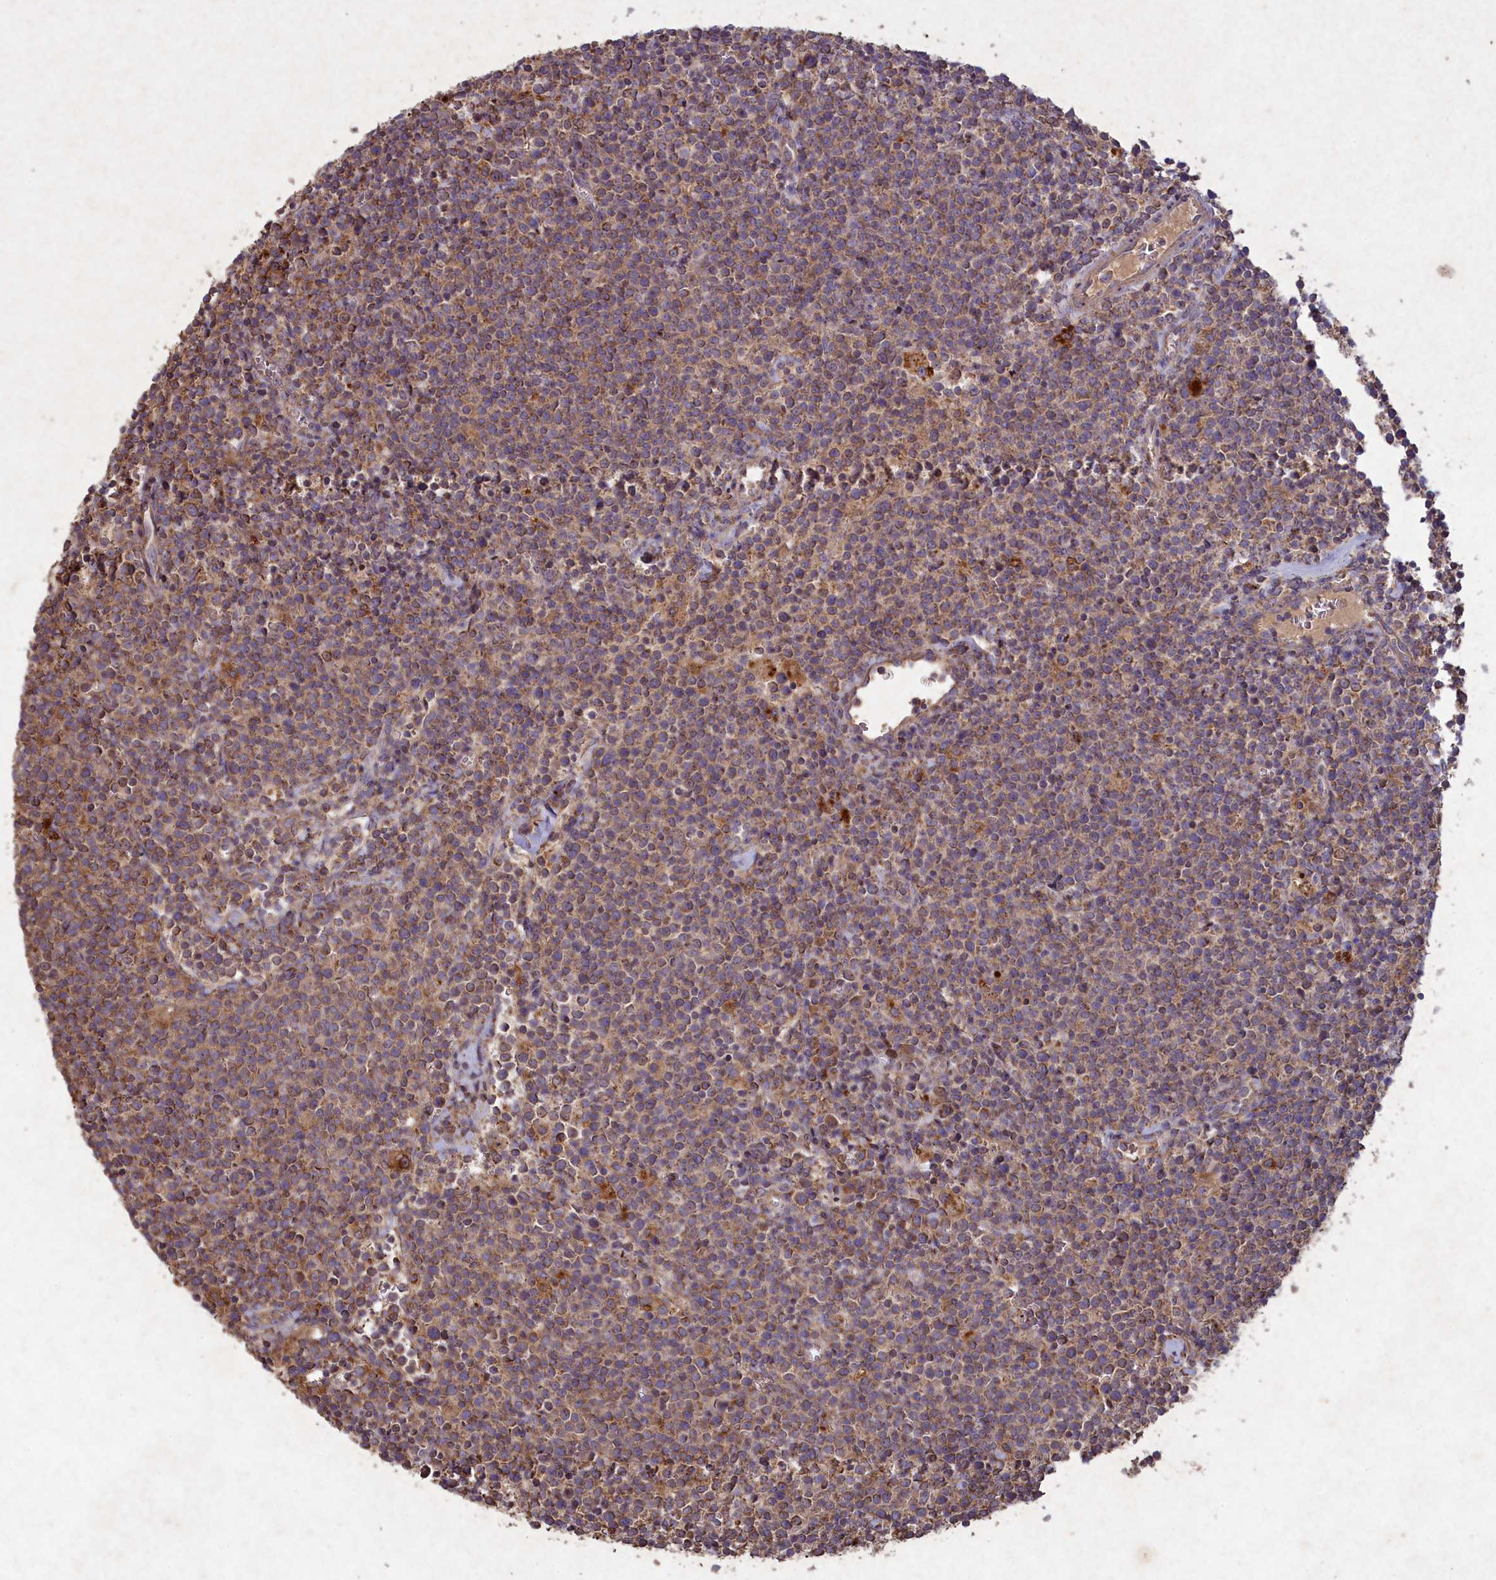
{"staining": {"intensity": "moderate", "quantity": "25%-75%", "location": "cytoplasmic/membranous"}, "tissue": "lymphoma", "cell_type": "Tumor cells", "image_type": "cancer", "snomed": [{"axis": "morphology", "description": "Malignant lymphoma, non-Hodgkin's type, High grade"}, {"axis": "topography", "description": "Lymph node"}], "caption": "Moderate cytoplasmic/membranous expression is present in approximately 25%-75% of tumor cells in lymphoma.", "gene": "CIAO2B", "patient": {"sex": "male", "age": 61}}